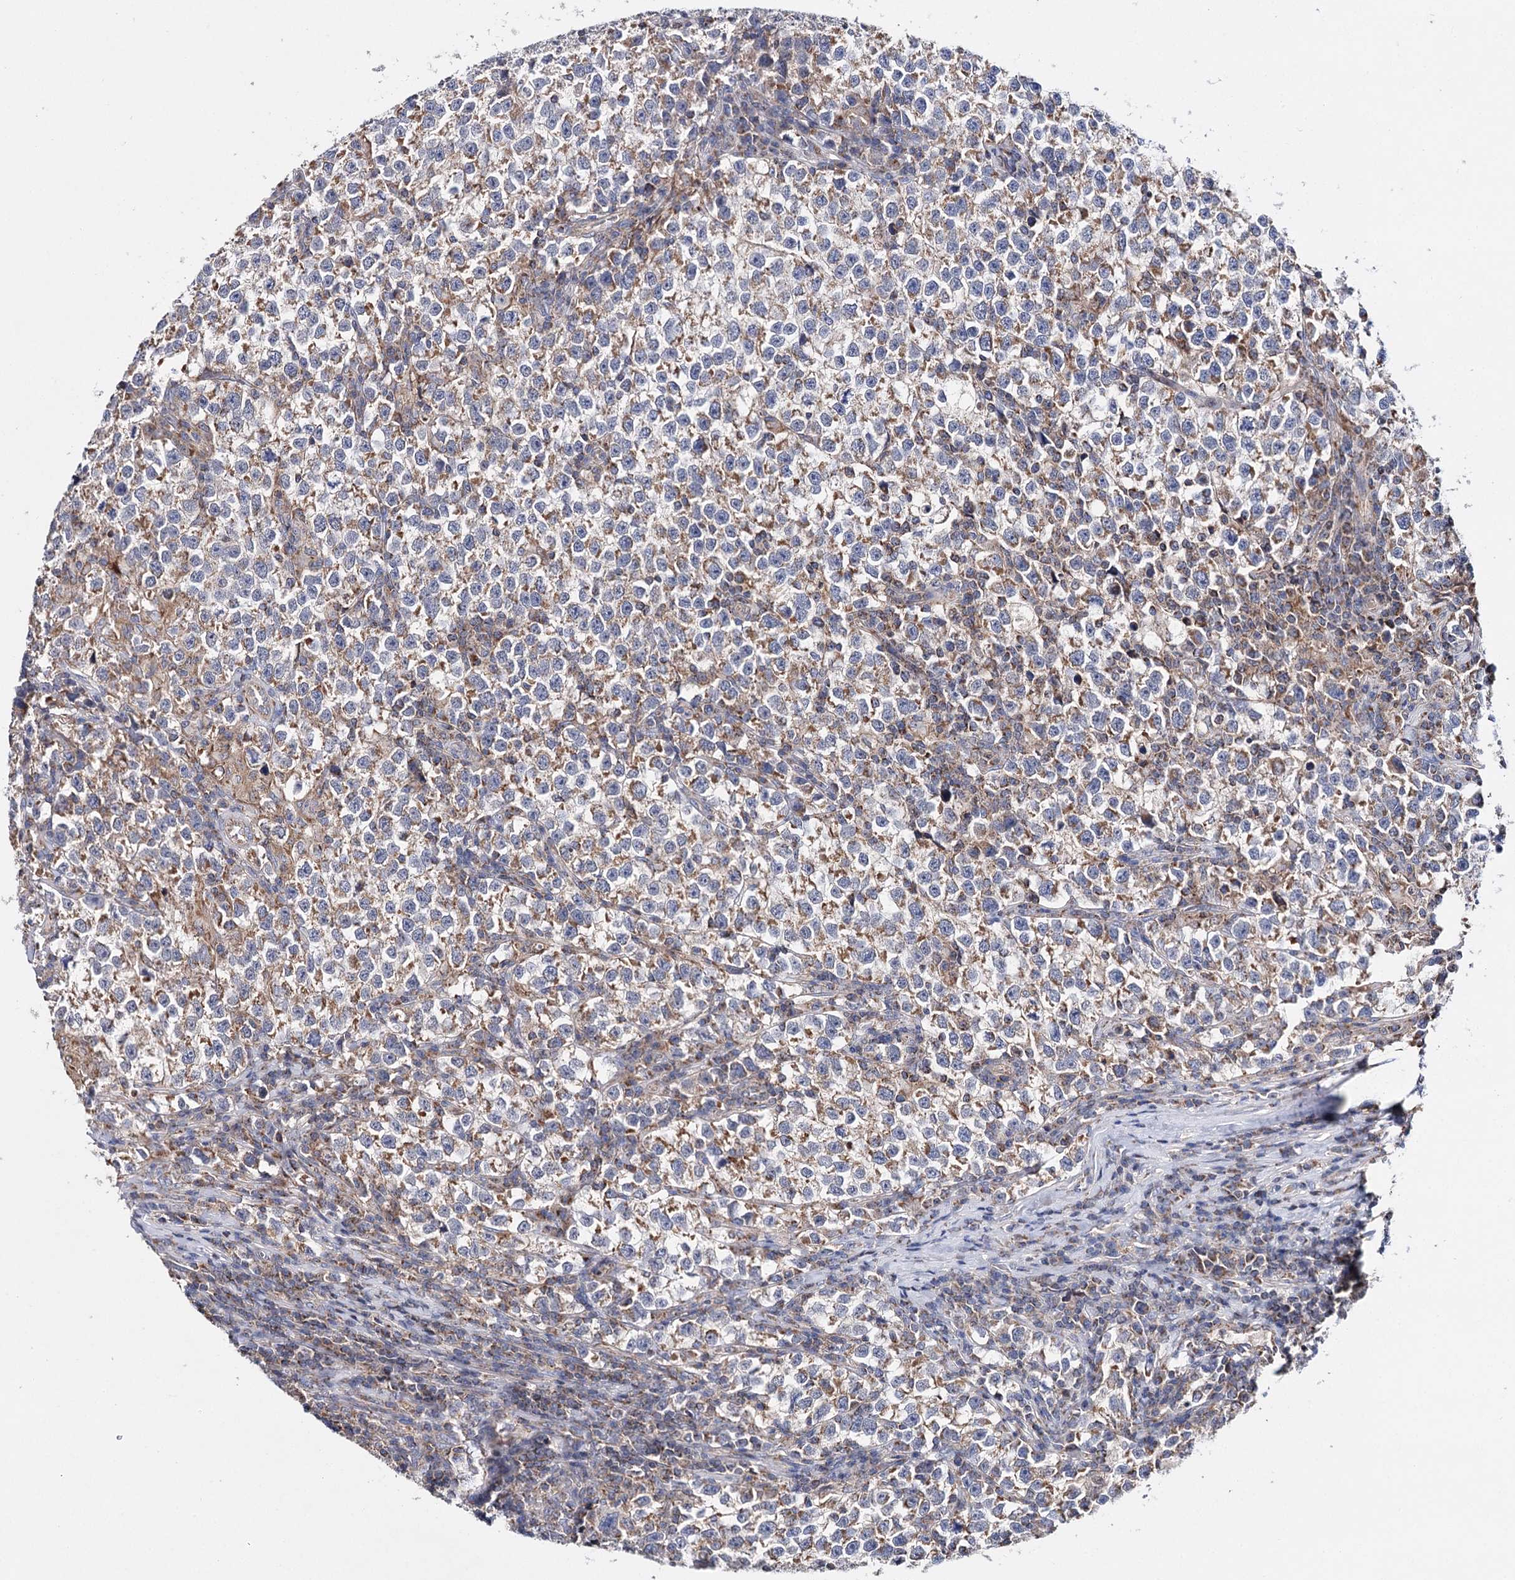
{"staining": {"intensity": "negative", "quantity": "none", "location": "none"}, "tissue": "testis cancer", "cell_type": "Tumor cells", "image_type": "cancer", "snomed": [{"axis": "morphology", "description": "Normal tissue, NOS"}, {"axis": "morphology", "description": "Seminoma, NOS"}, {"axis": "topography", "description": "Testis"}], "caption": "This is a micrograph of immunohistochemistry (IHC) staining of seminoma (testis), which shows no positivity in tumor cells.", "gene": "CFAP46", "patient": {"sex": "male", "age": 43}}